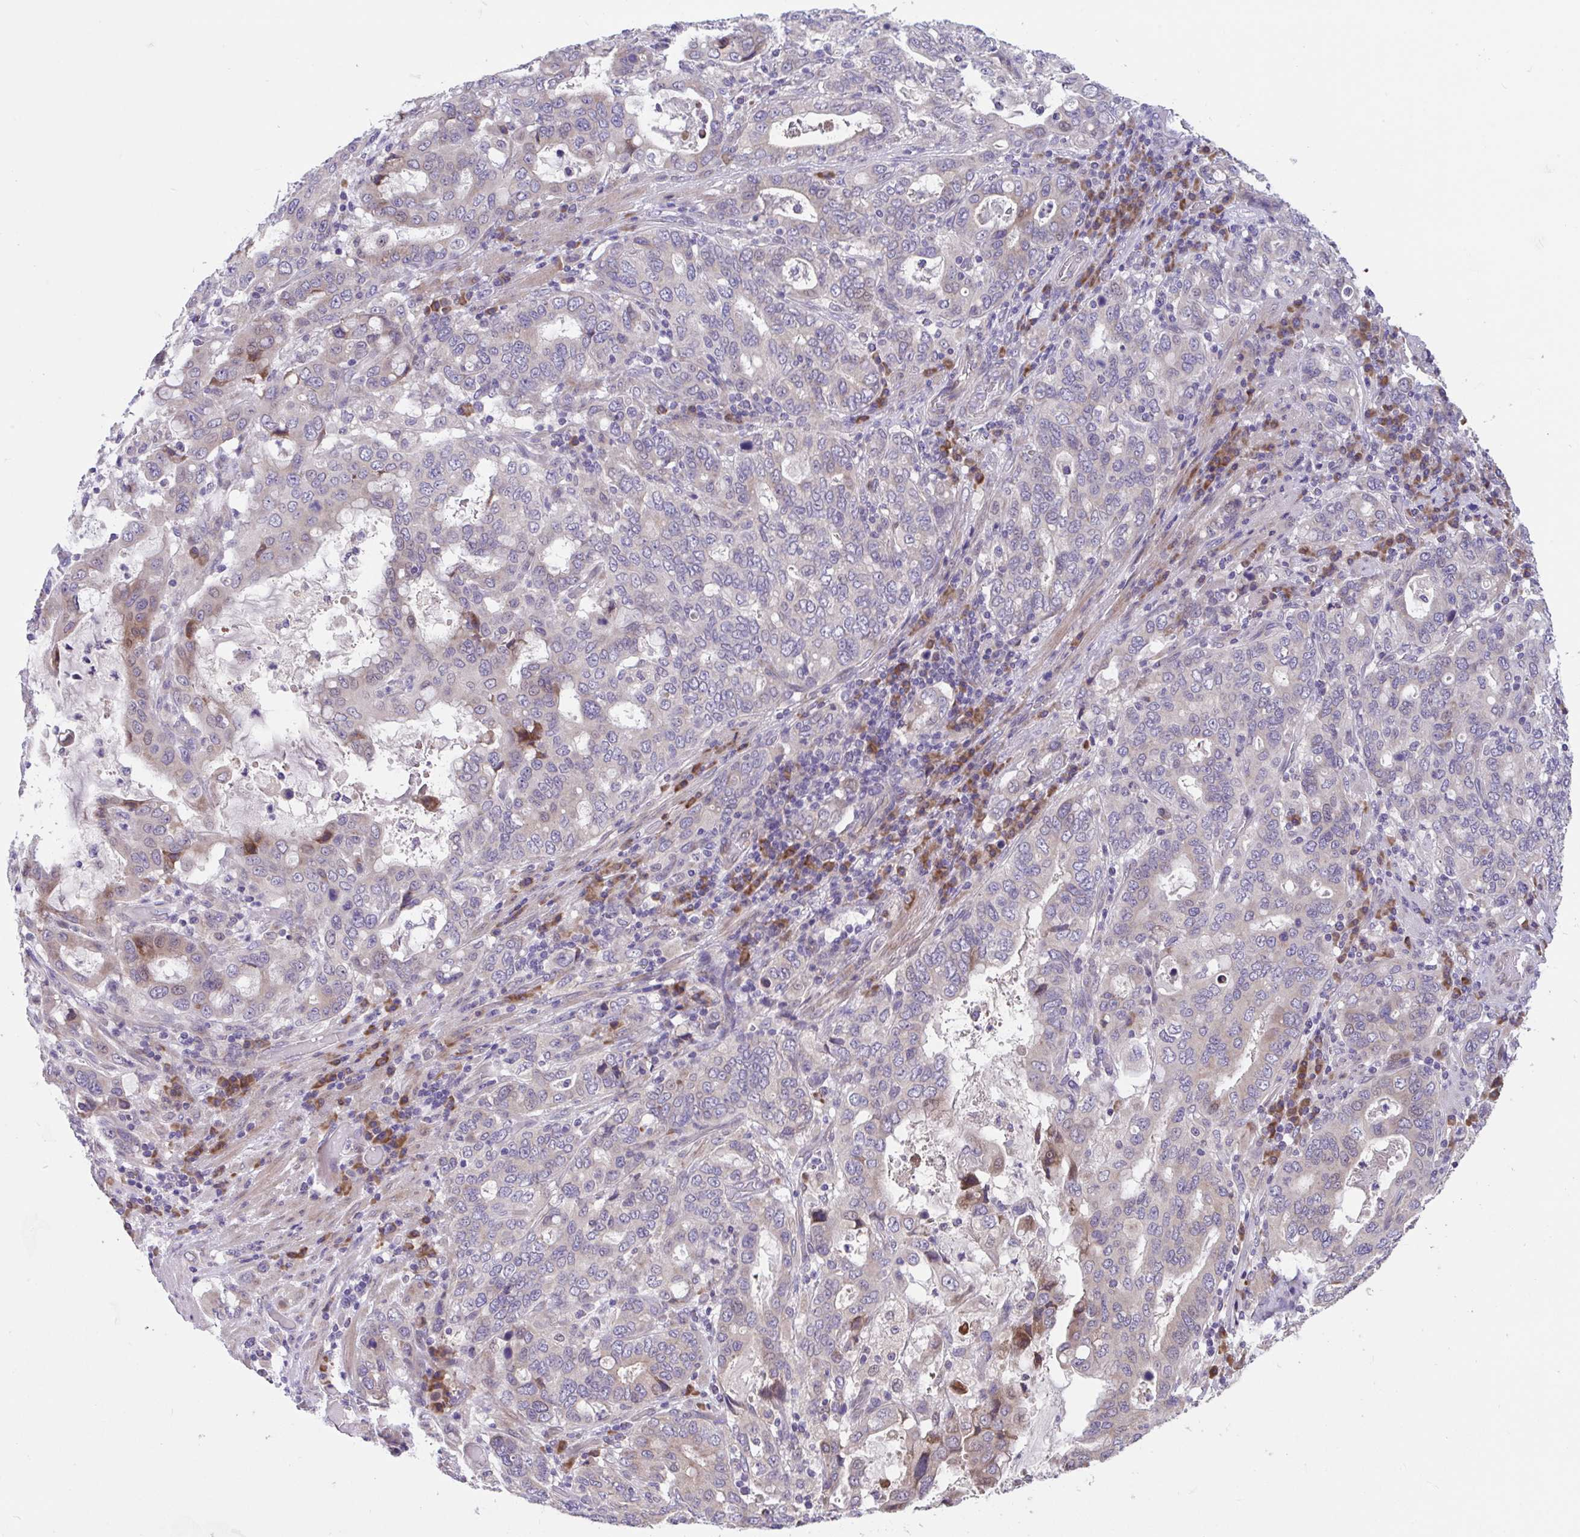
{"staining": {"intensity": "moderate", "quantity": "<25%", "location": "cytoplasmic/membranous"}, "tissue": "stomach cancer", "cell_type": "Tumor cells", "image_type": "cancer", "snomed": [{"axis": "morphology", "description": "Adenocarcinoma, NOS"}, {"axis": "topography", "description": "Stomach, upper"}, {"axis": "topography", "description": "Stomach"}], "caption": "Immunohistochemistry of stomach cancer demonstrates low levels of moderate cytoplasmic/membranous staining in approximately <25% of tumor cells. (Brightfield microscopy of DAB IHC at high magnification).", "gene": "SUSD4", "patient": {"sex": "male", "age": 62}}